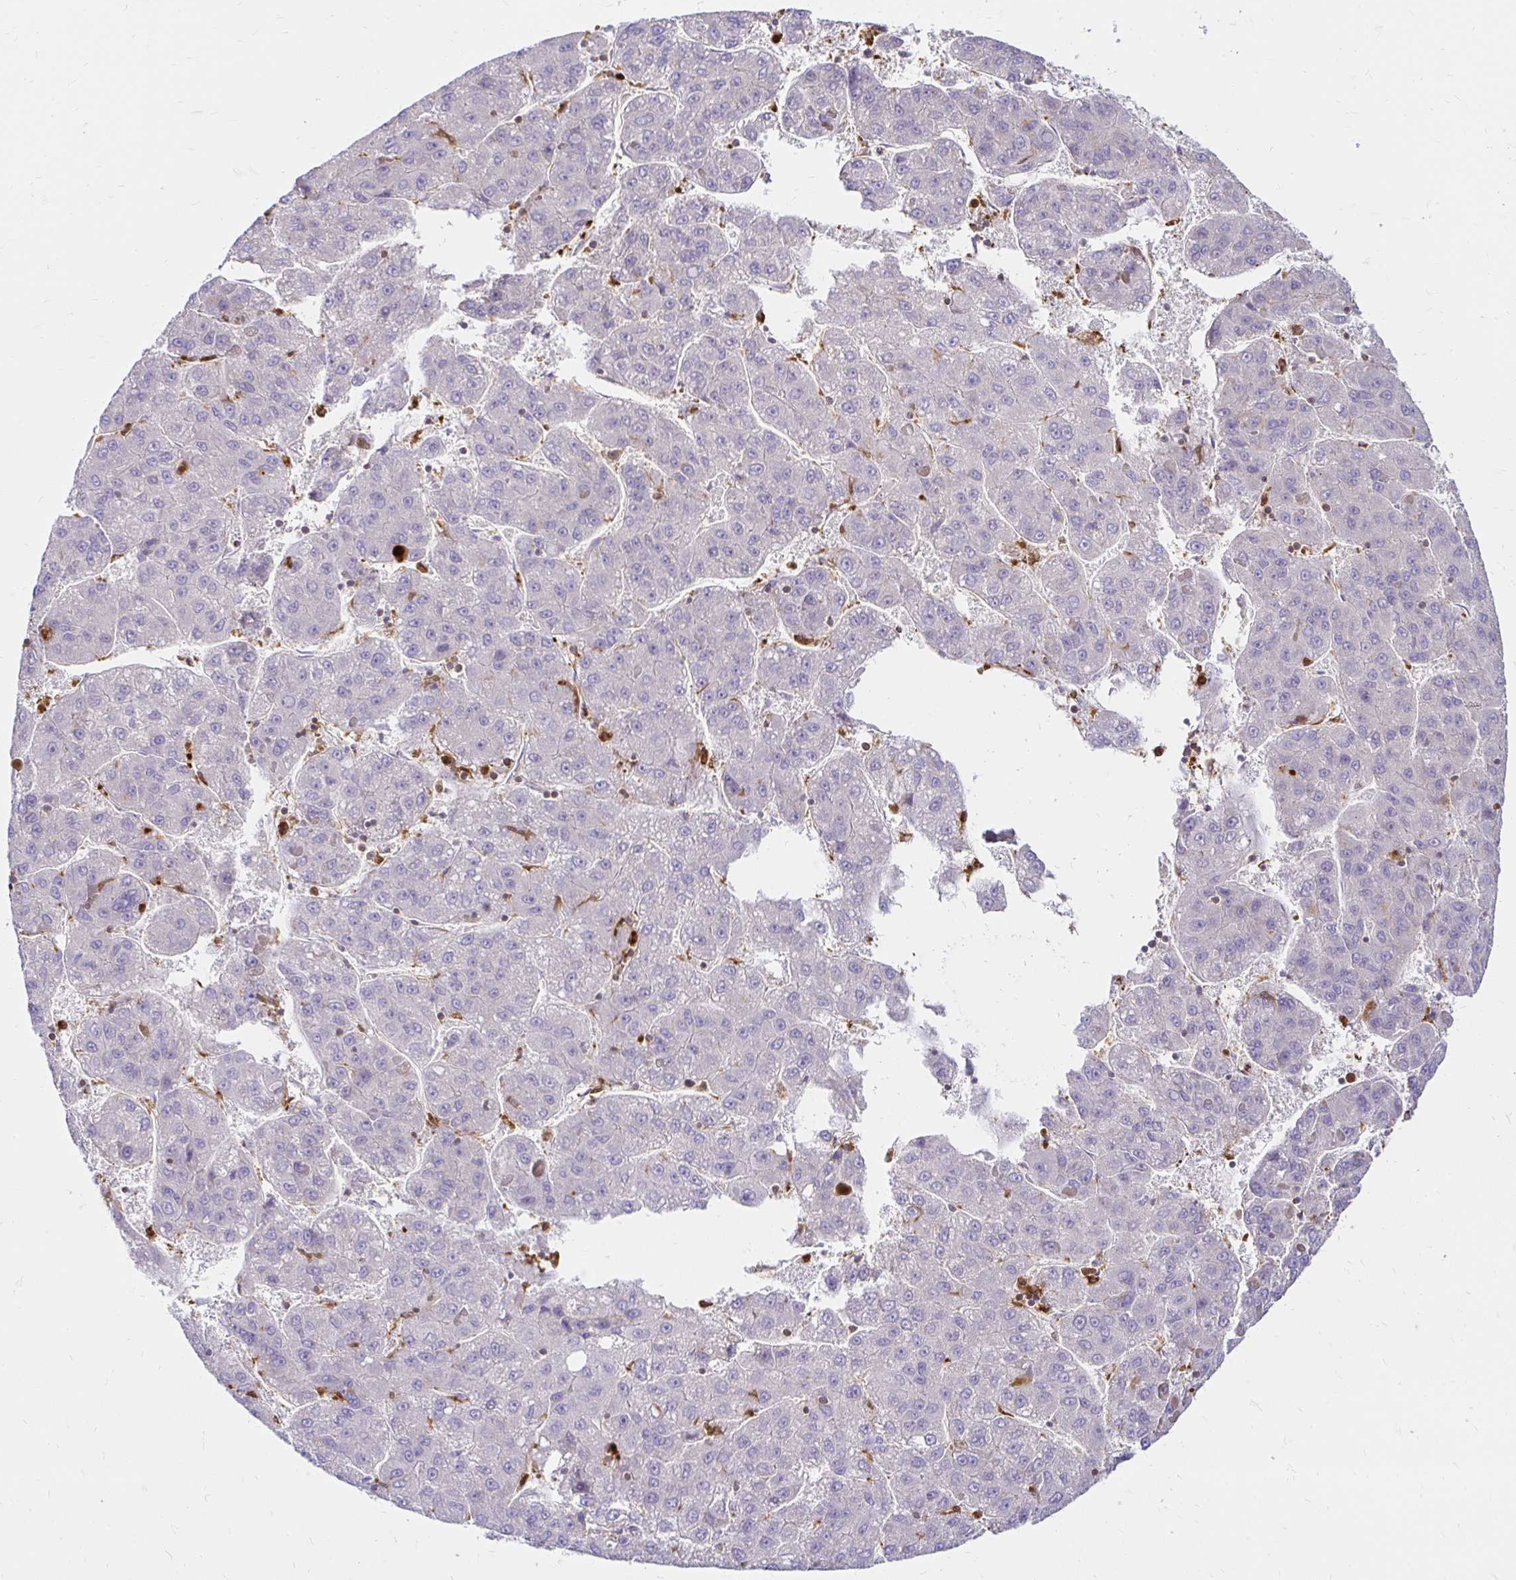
{"staining": {"intensity": "negative", "quantity": "none", "location": "none"}, "tissue": "liver cancer", "cell_type": "Tumor cells", "image_type": "cancer", "snomed": [{"axis": "morphology", "description": "Carcinoma, Hepatocellular, NOS"}, {"axis": "topography", "description": "Liver"}], "caption": "A photomicrograph of liver cancer (hepatocellular carcinoma) stained for a protein exhibits no brown staining in tumor cells.", "gene": "PYCARD", "patient": {"sex": "female", "age": 82}}